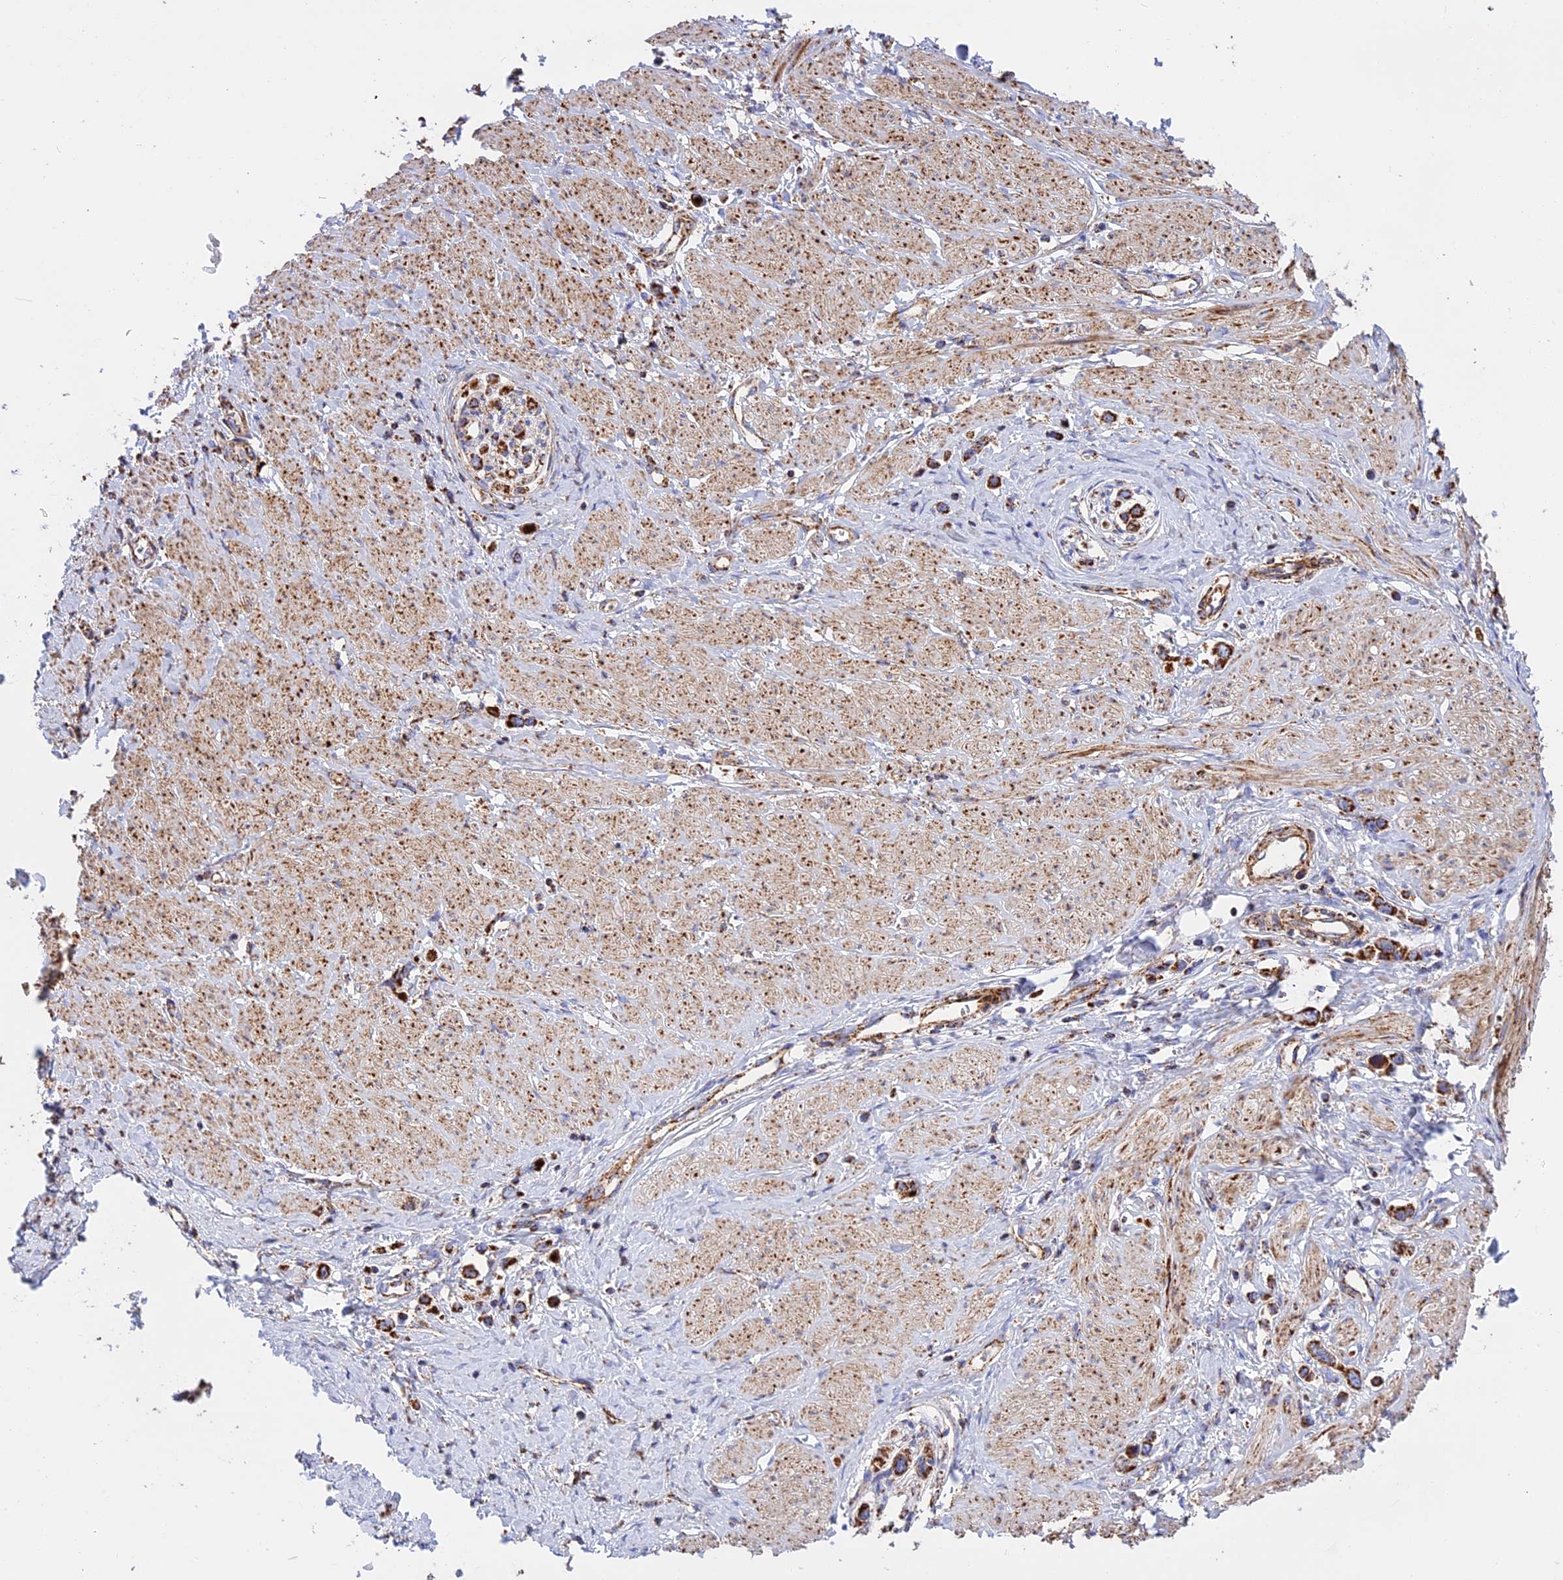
{"staining": {"intensity": "strong", "quantity": ">75%", "location": "cytoplasmic/membranous"}, "tissue": "stomach cancer", "cell_type": "Tumor cells", "image_type": "cancer", "snomed": [{"axis": "morphology", "description": "Adenocarcinoma, NOS"}, {"axis": "topography", "description": "Stomach"}], "caption": "Protein positivity by immunohistochemistry (IHC) demonstrates strong cytoplasmic/membranous staining in about >75% of tumor cells in stomach cancer (adenocarcinoma).", "gene": "UQCRB", "patient": {"sex": "female", "age": 65}}